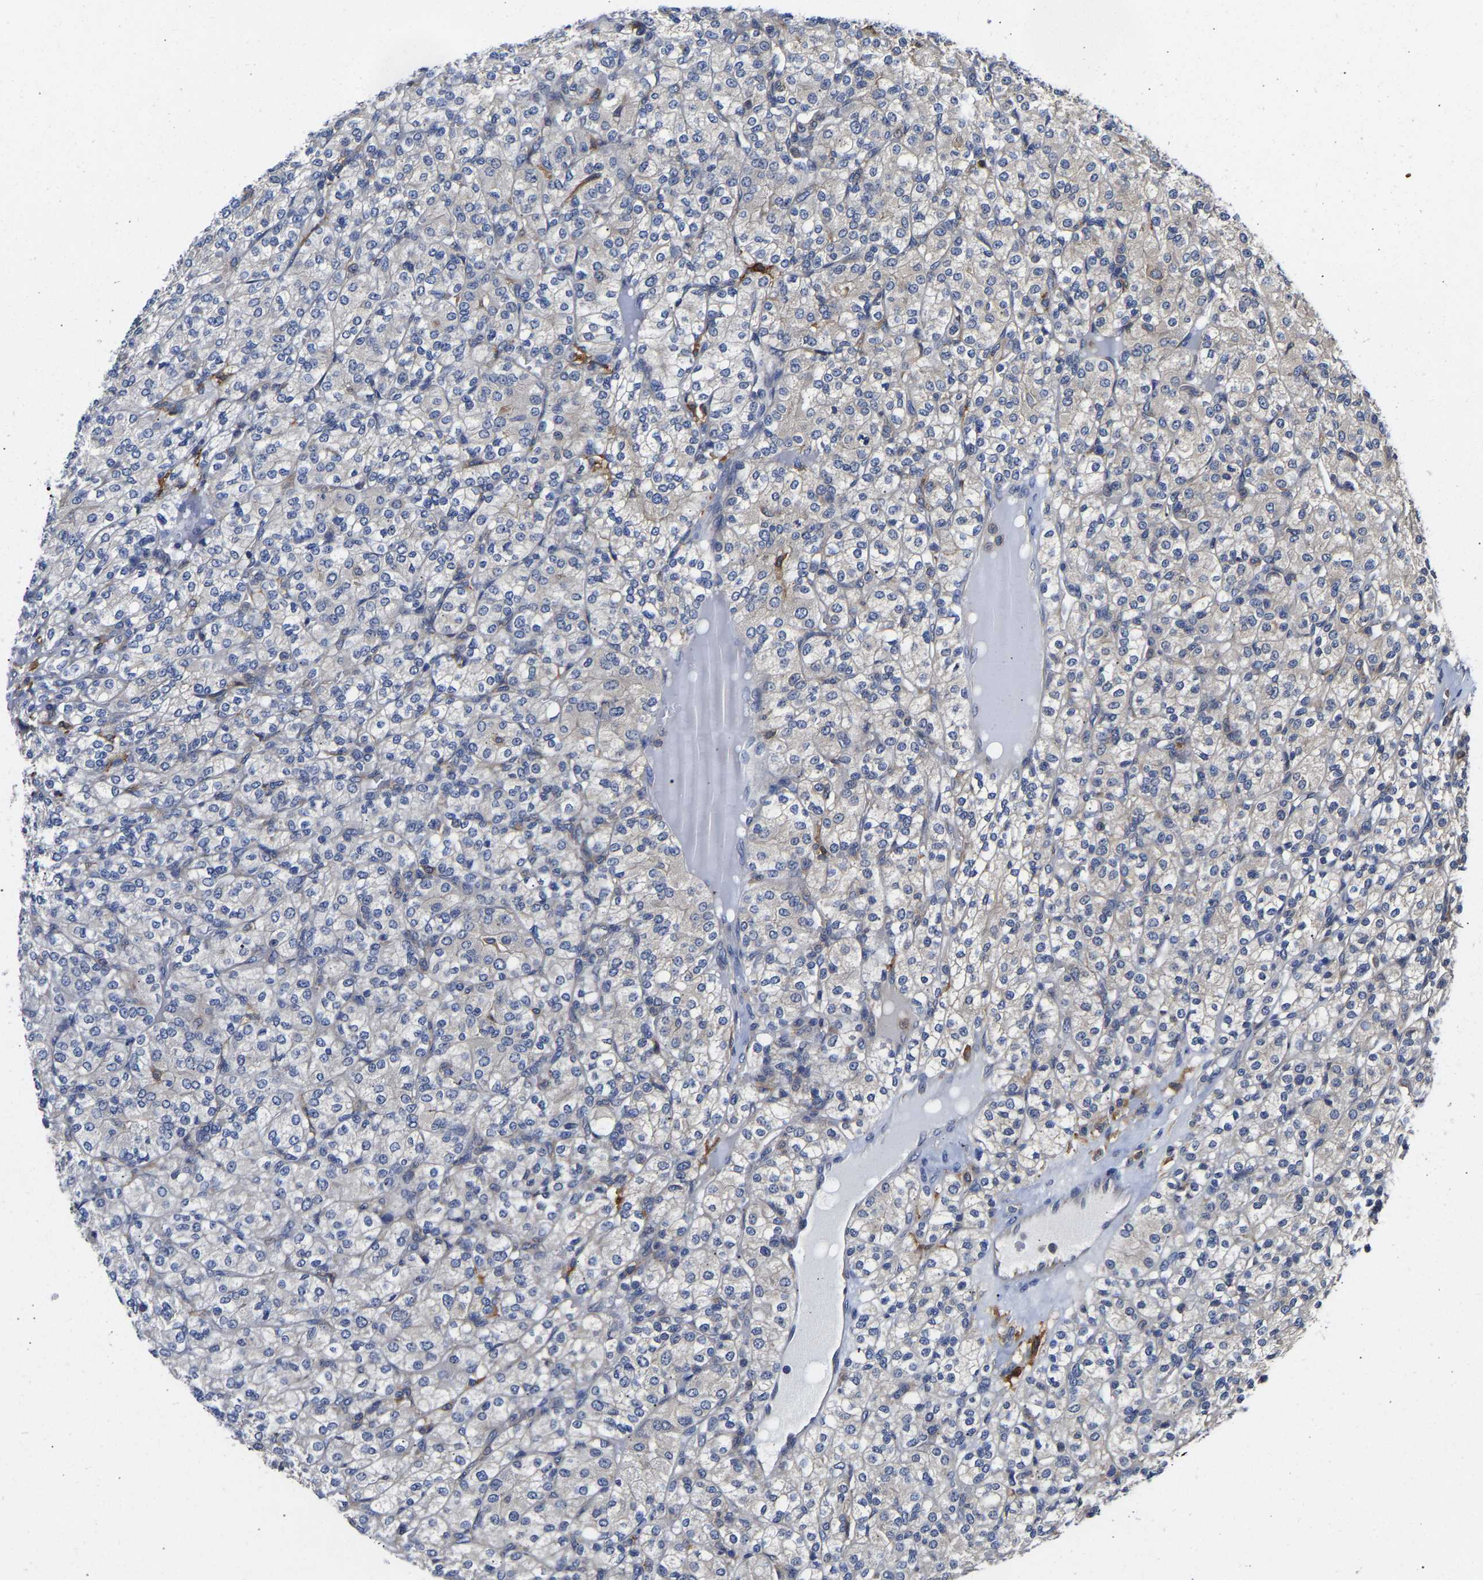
{"staining": {"intensity": "negative", "quantity": "none", "location": "none"}, "tissue": "renal cancer", "cell_type": "Tumor cells", "image_type": "cancer", "snomed": [{"axis": "morphology", "description": "Adenocarcinoma, NOS"}, {"axis": "topography", "description": "Kidney"}], "caption": "Protein analysis of adenocarcinoma (renal) demonstrates no significant expression in tumor cells.", "gene": "CCDC6", "patient": {"sex": "male", "age": 77}}